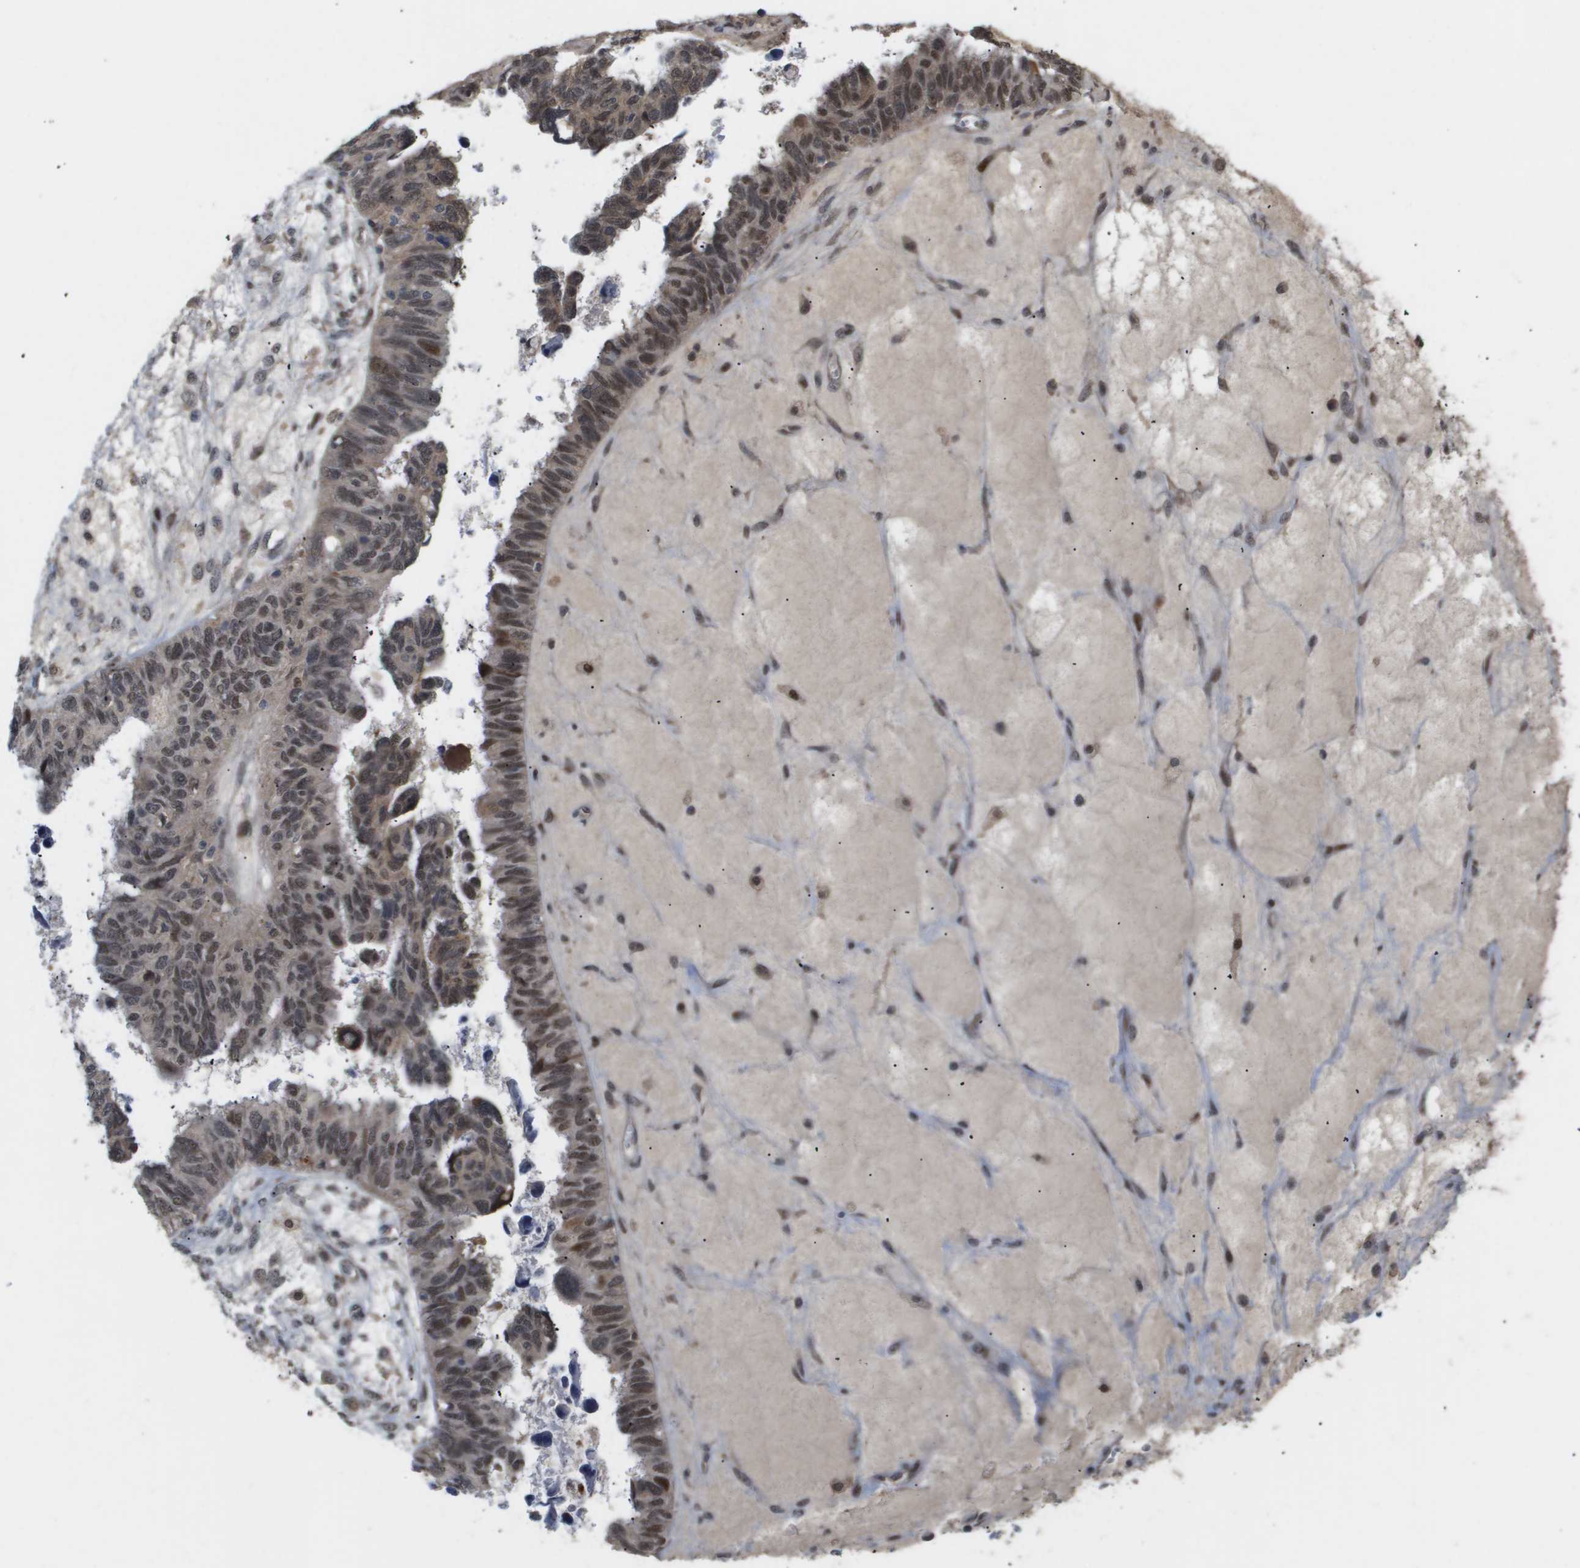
{"staining": {"intensity": "moderate", "quantity": "25%-75%", "location": "nuclear"}, "tissue": "ovarian cancer", "cell_type": "Tumor cells", "image_type": "cancer", "snomed": [{"axis": "morphology", "description": "Cystadenocarcinoma, serous, NOS"}, {"axis": "topography", "description": "Ovary"}], "caption": "A brown stain labels moderate nuclear staining of a protein in ovarian cancer tumor cells.", "gene": "PDGFB", "patient": {"sex": "female", "age": 79}}